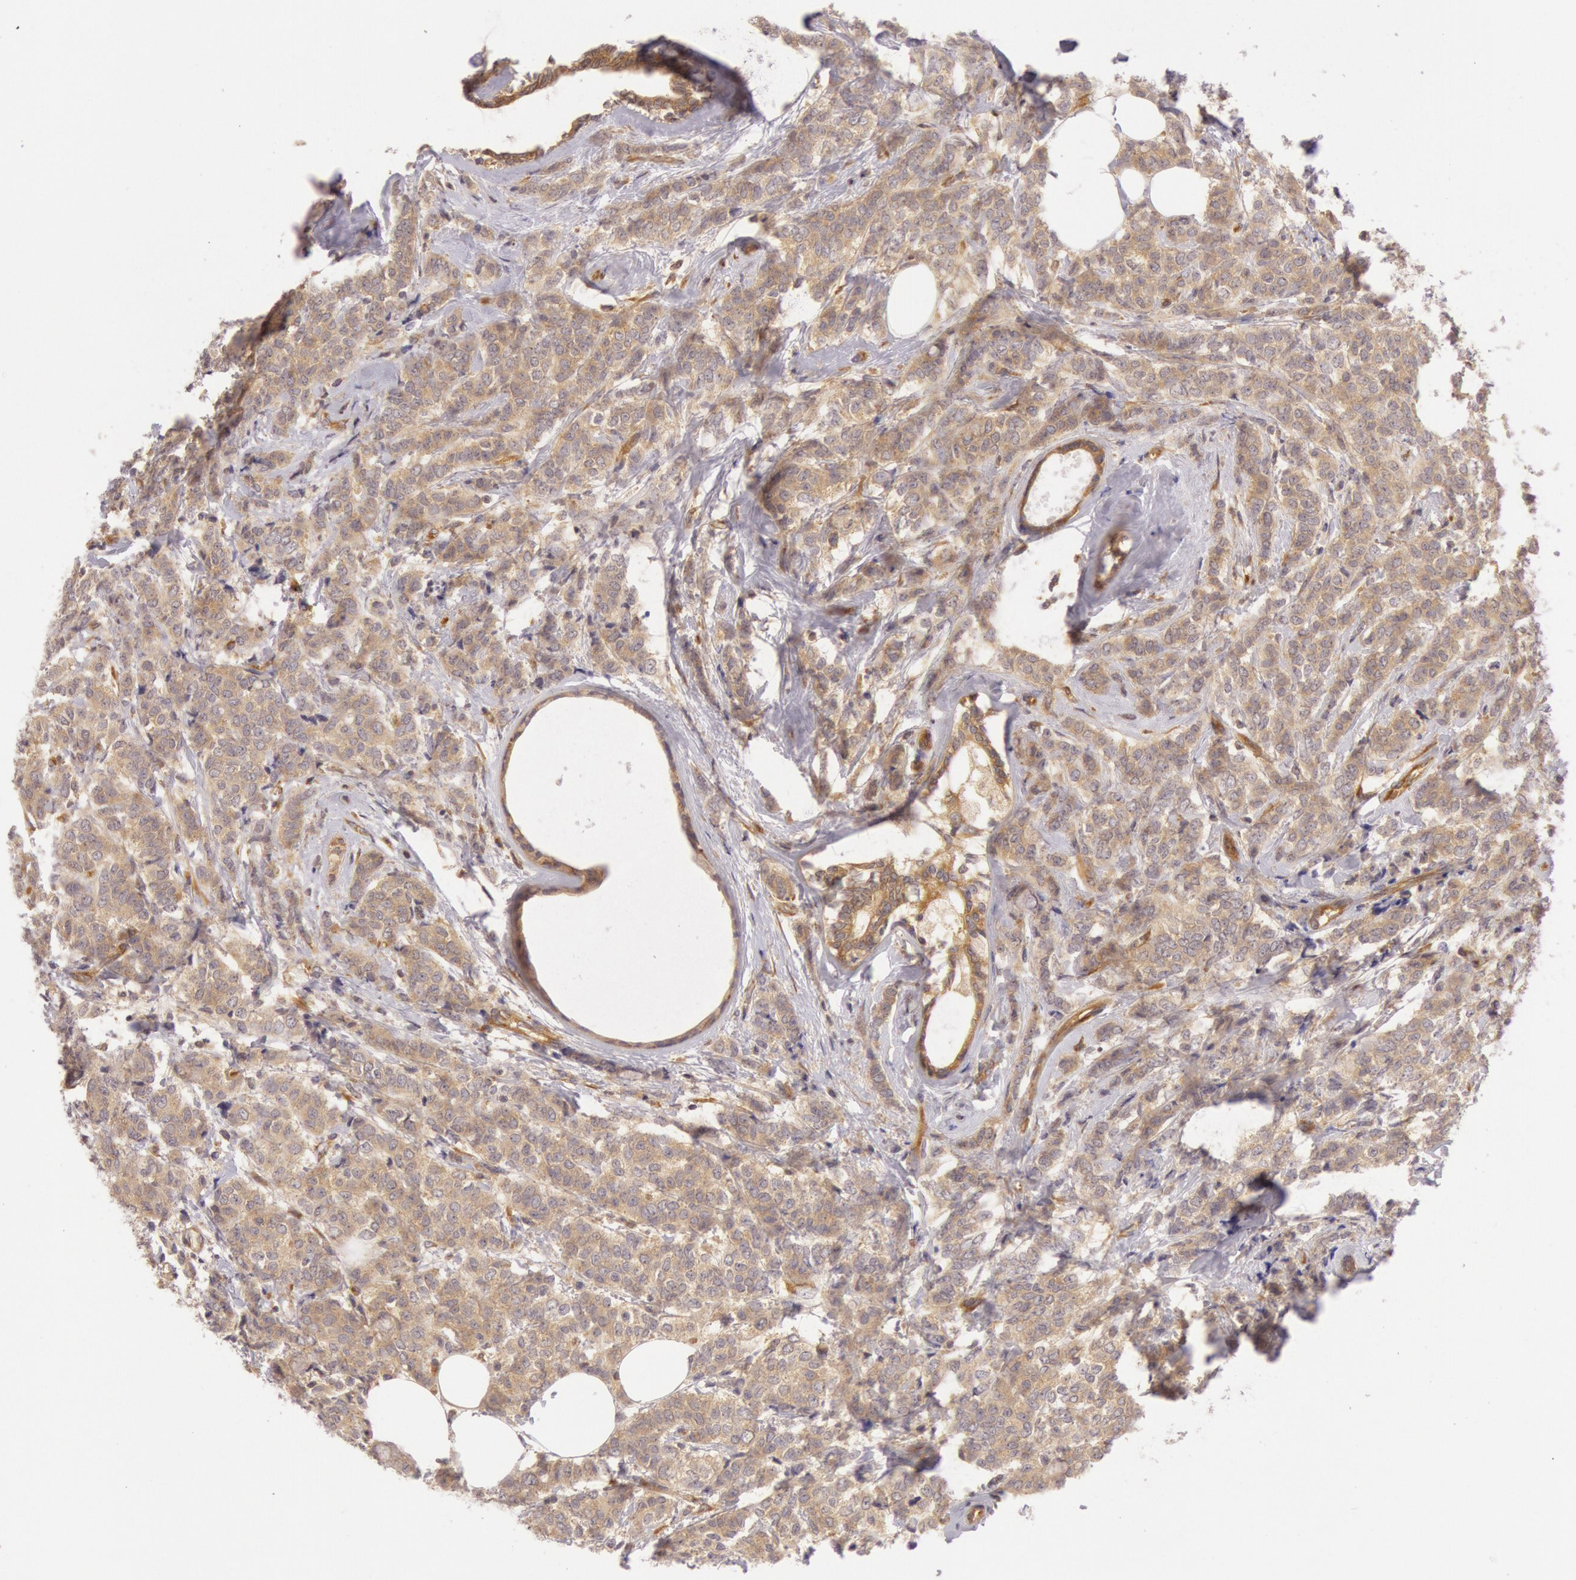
{"staining": {"intensity": "weak", "quantity": ">75%", "location": "cytoplasmic/membranous"}, "tissue": "breast cancer", "cell_type": "Tumor cells", "image_type": "cancer", "snomed": [{"axis": "morphology", "description": "Lobular carcinoma"}, {"axis": "topography", "description": "Breast"}], "caption": "Protein expression analysis of lobular carcinoma (breast) reveals weak cytoplasmic/membranous staining in approximately >75% of tumor cells.", "gene": "CHUK", "patient": {"sex": "female", "age": 60}}